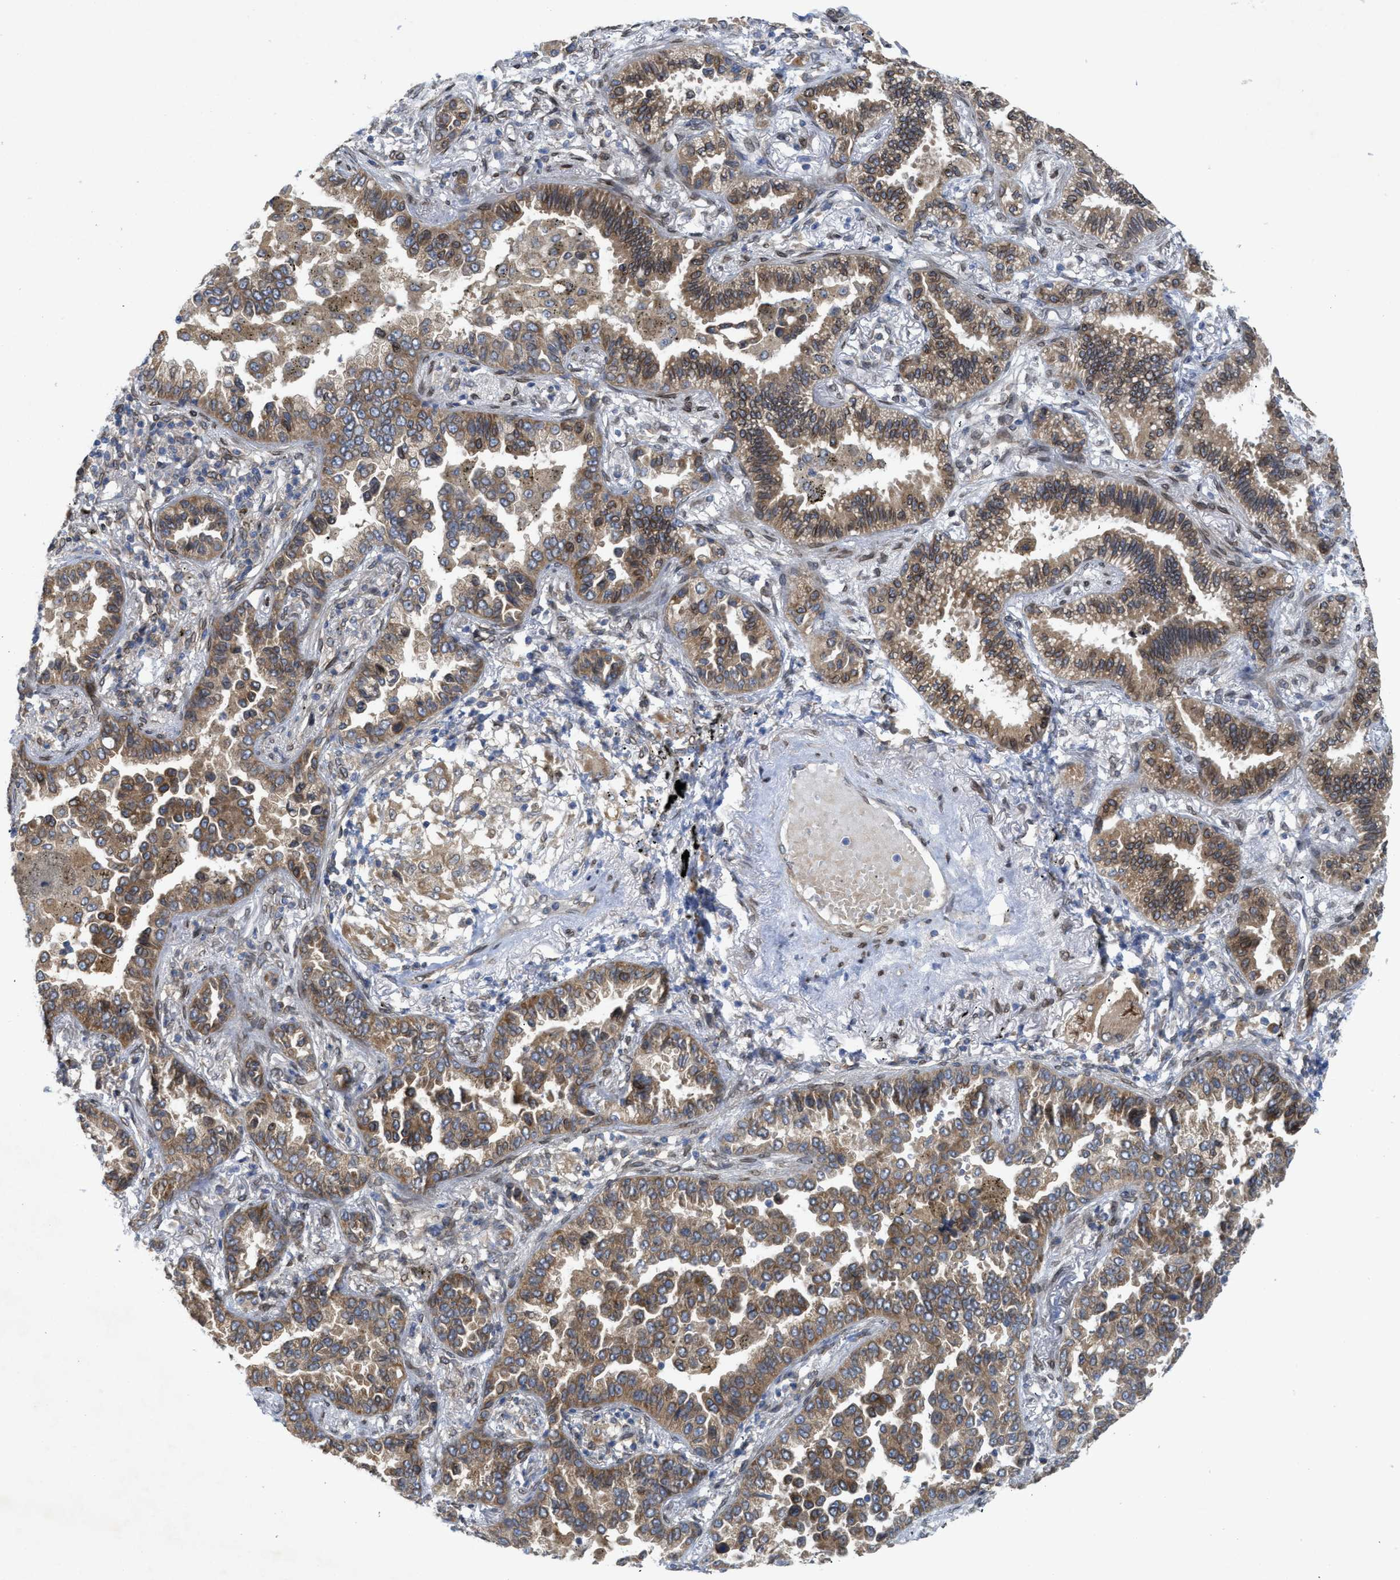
{"staining": {"intensity": "moderate", "quantity": ">75%", "location": "cytoplasmic/membranous"}, "tissue": "lung cancer", "cell_type": "Tumor cells", "image_type": "cancer", "snomed": [{"axis": "morphology", "description": "Normal tissue, NOS"}, {"axis": "morphology", "description": "Adenocarcinoma, NOS"}, {"axis": "topography", "description": "Lung"}], "caption": "This is an image of immunohistochemistry (IHC) staining of lung cancer (adenocarcinoma), which shows moderate positivity in the cytoplasmic/membranous of tumor cells.", "gene": "EIF2AK3", "patient": {"sex": "male", "age": 59}}